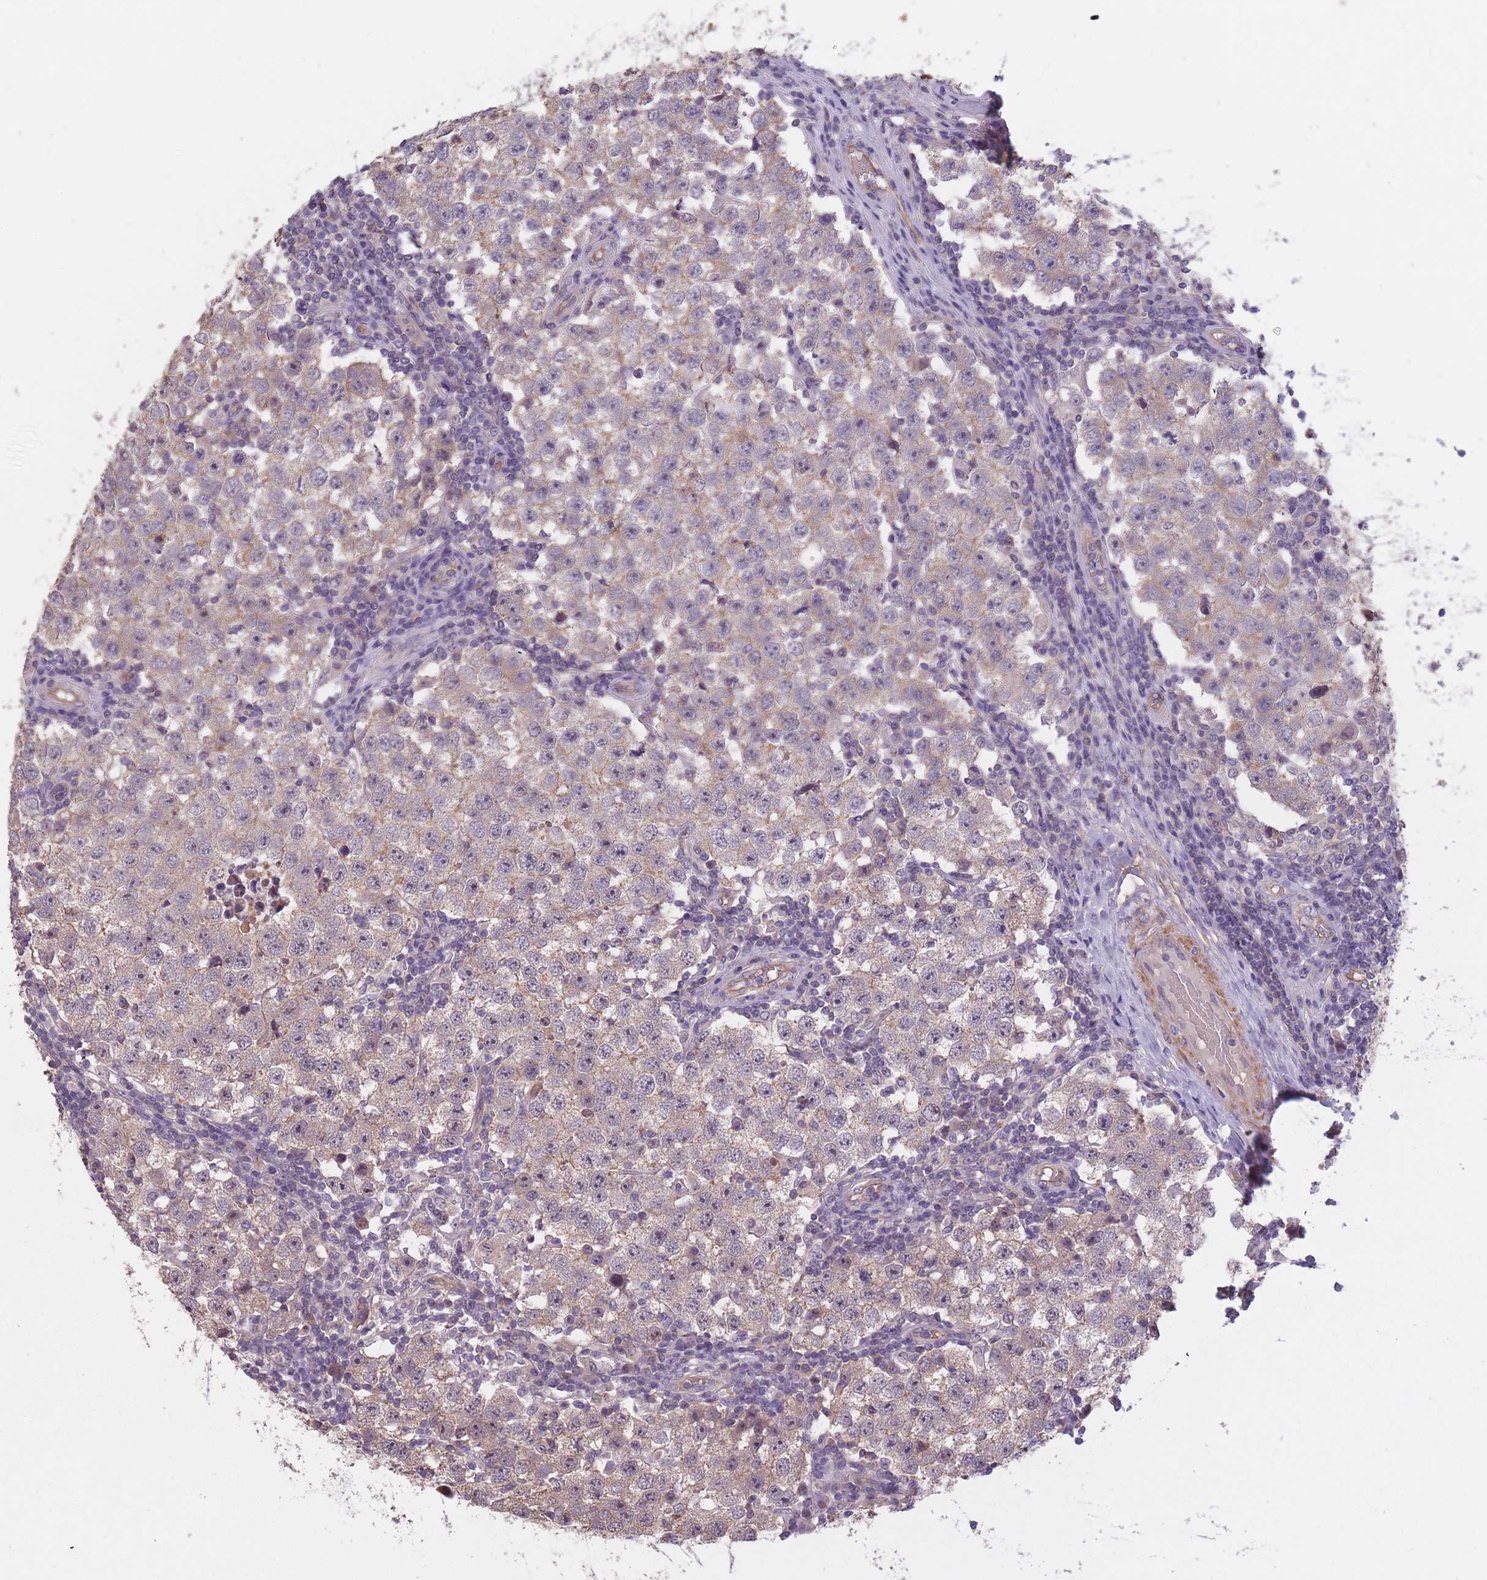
{"staining": {"intensity": "moderate", "quantity": "<25%", "location": "cytoplasmic/membranous"}, "tissue": "testis cancer", "cell_type": "Tumor cells", "image_type": "cancer", "snomed": [{"axis": "morphology", "description": "Seminoma, NOS"}, {"axis": "topography", "description": "Testis"}], "caption": "Immunohistochemical staining of testis cancer demonstrates moderate cytoplasmic/membranous protein expression in about <25% of tumor cells.", "gene": "KIAA1755", "patient": {"sex": "male", "age": 34}}